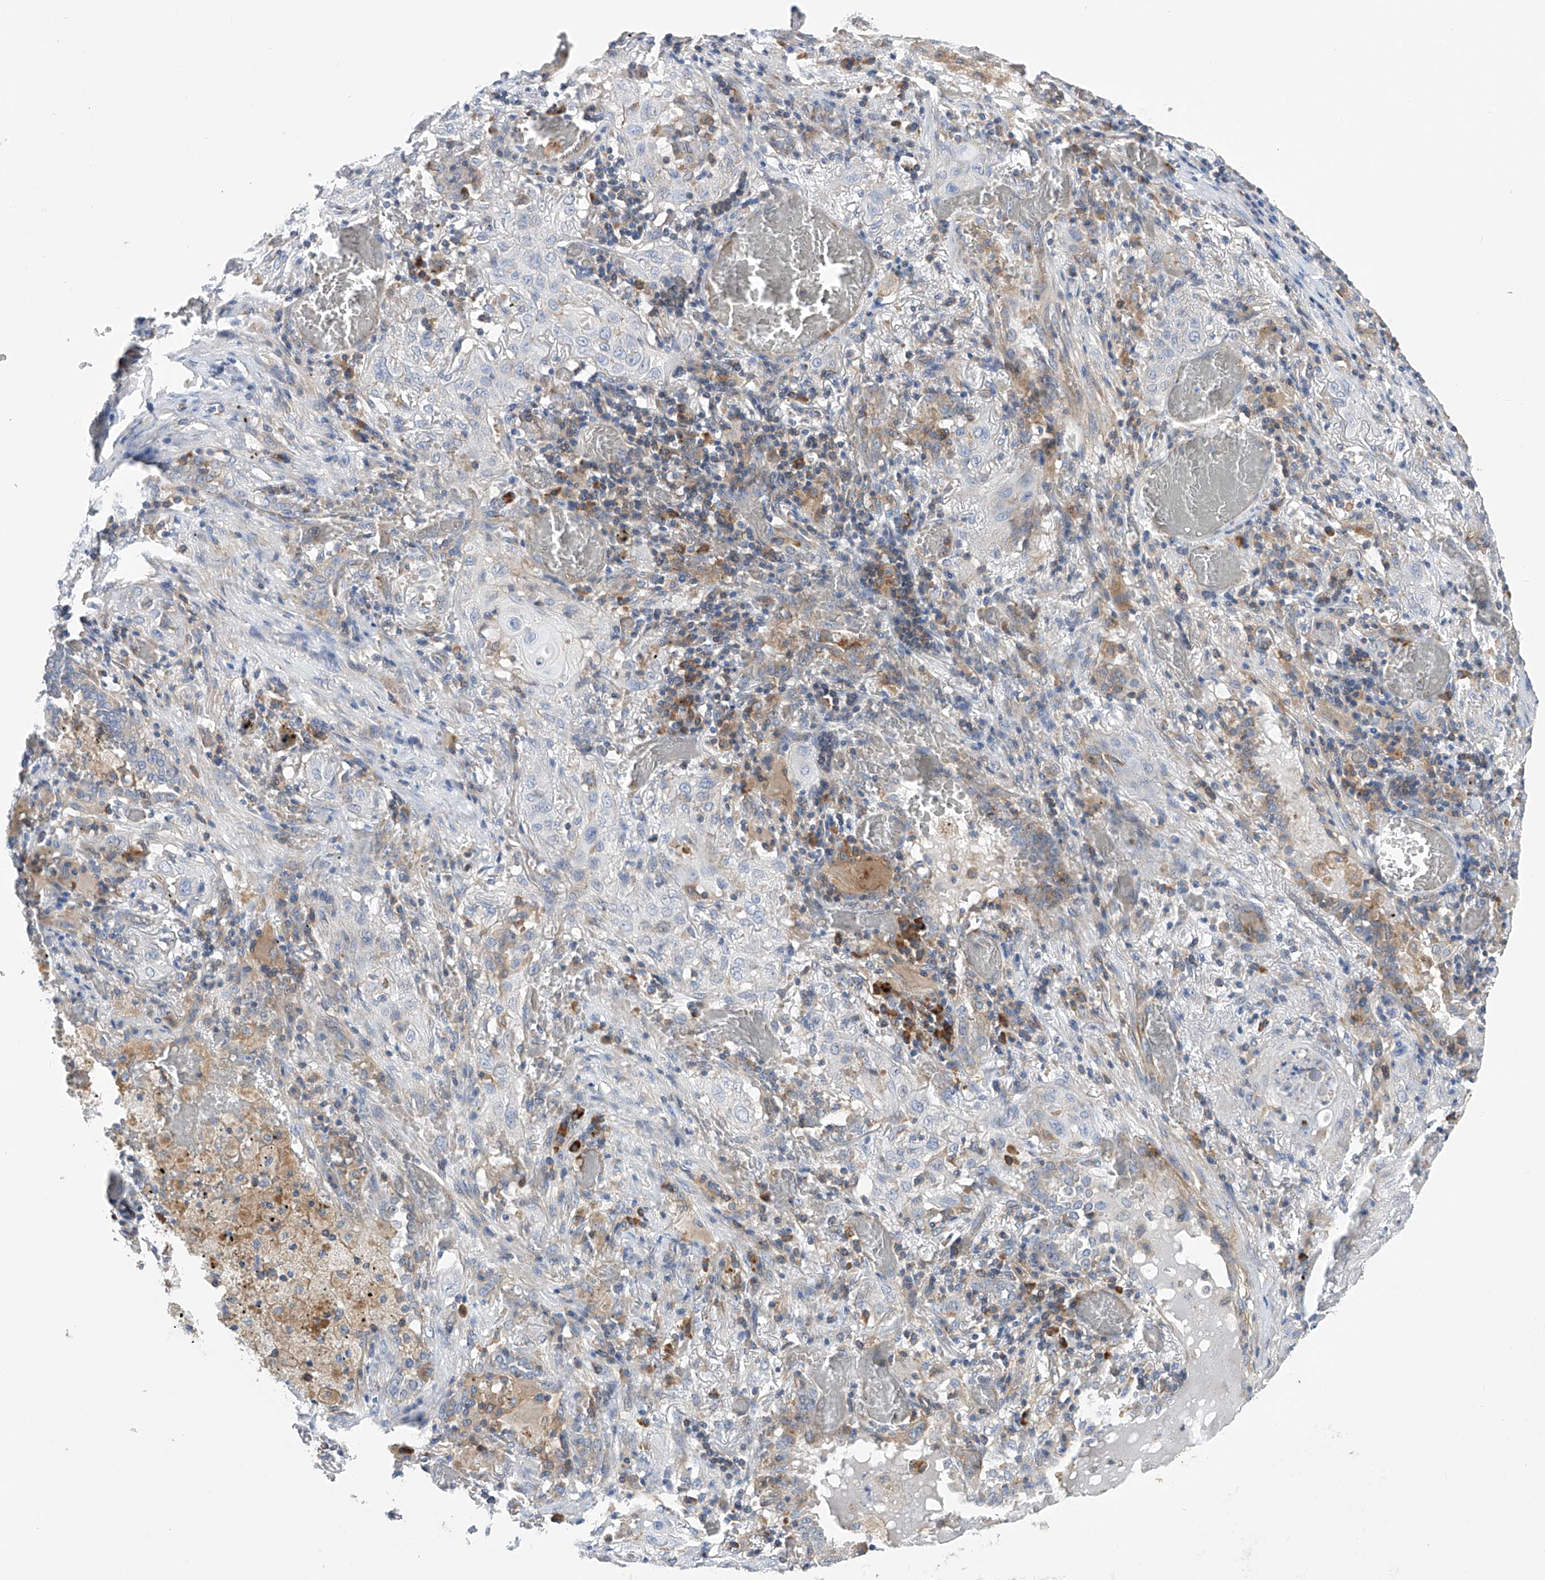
{"staining": {"intensity": "negative", "quantity": "none", "location": "none"}, "tissue": "lung cancer", "cell_type": "Tumor cells", "image_type": "cancer", "snomed": [{"axis": "morphology", "description": "Squamous cell carcinoma, NOS"}, {"axis": "topography", "description": "Lung"}], "caption": "Immunohistochemistry (IHC) of squamous cell carcinoma (lung) shows no positivity in tumor cells.", "gene": "NFATC4", "patient": {"sex": "female", "age": 47}}